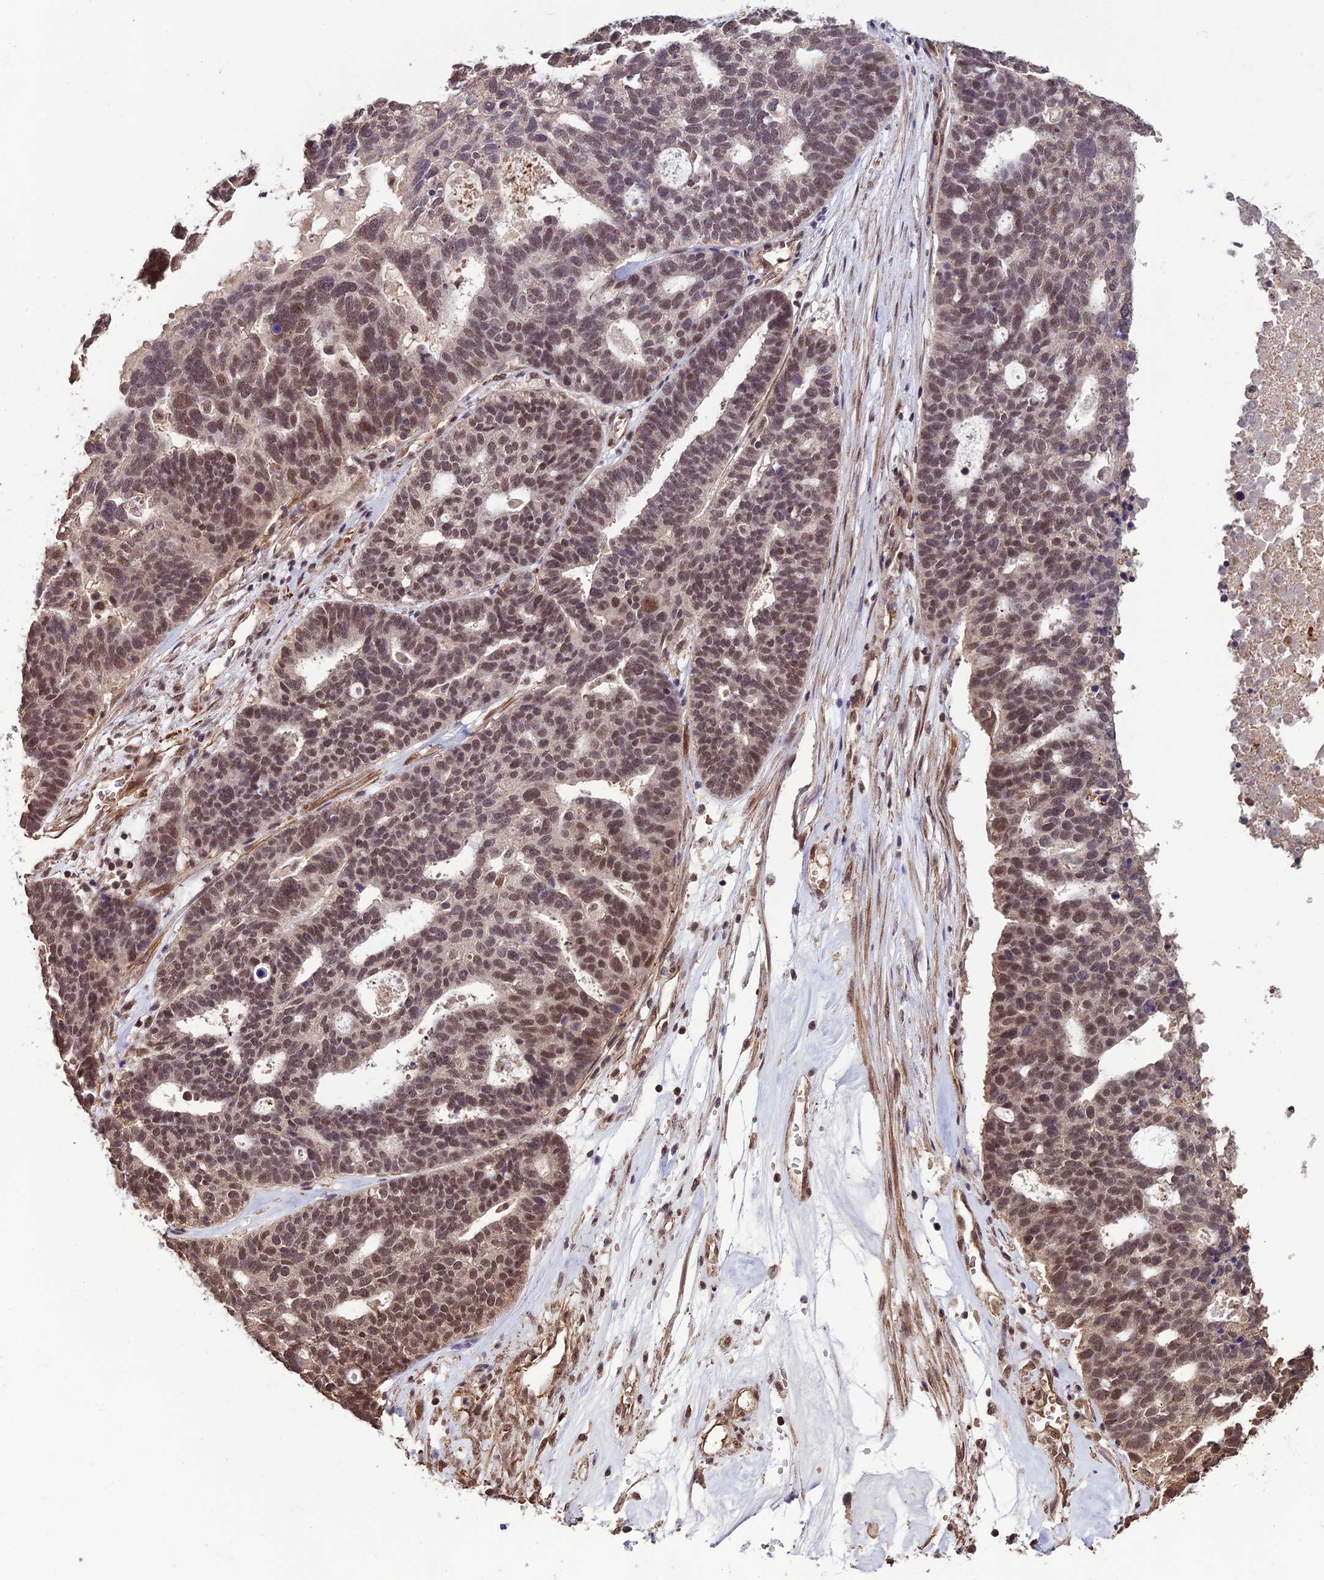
{"staining": {"intensity": "moderate", "quantity": ">75%", "location": "nuclear"}, "tissue": "ovarian cancer", "cell_type": "Tumor cells", "image_type": "cancer", "snomed": [{"axis": "morphology", "description": "Cystadenocarcinoma, serous, NOS"}, {"axis": "topography", "description": "Ovary"}], "caption": "Protein staining displays moderate nuclear staining in about >75% of tumor cells in ovarian cancer (serous cystadenocarcinoma).", "gene": "CABIN1", "patient": {"sex": "female", "age": 59}}